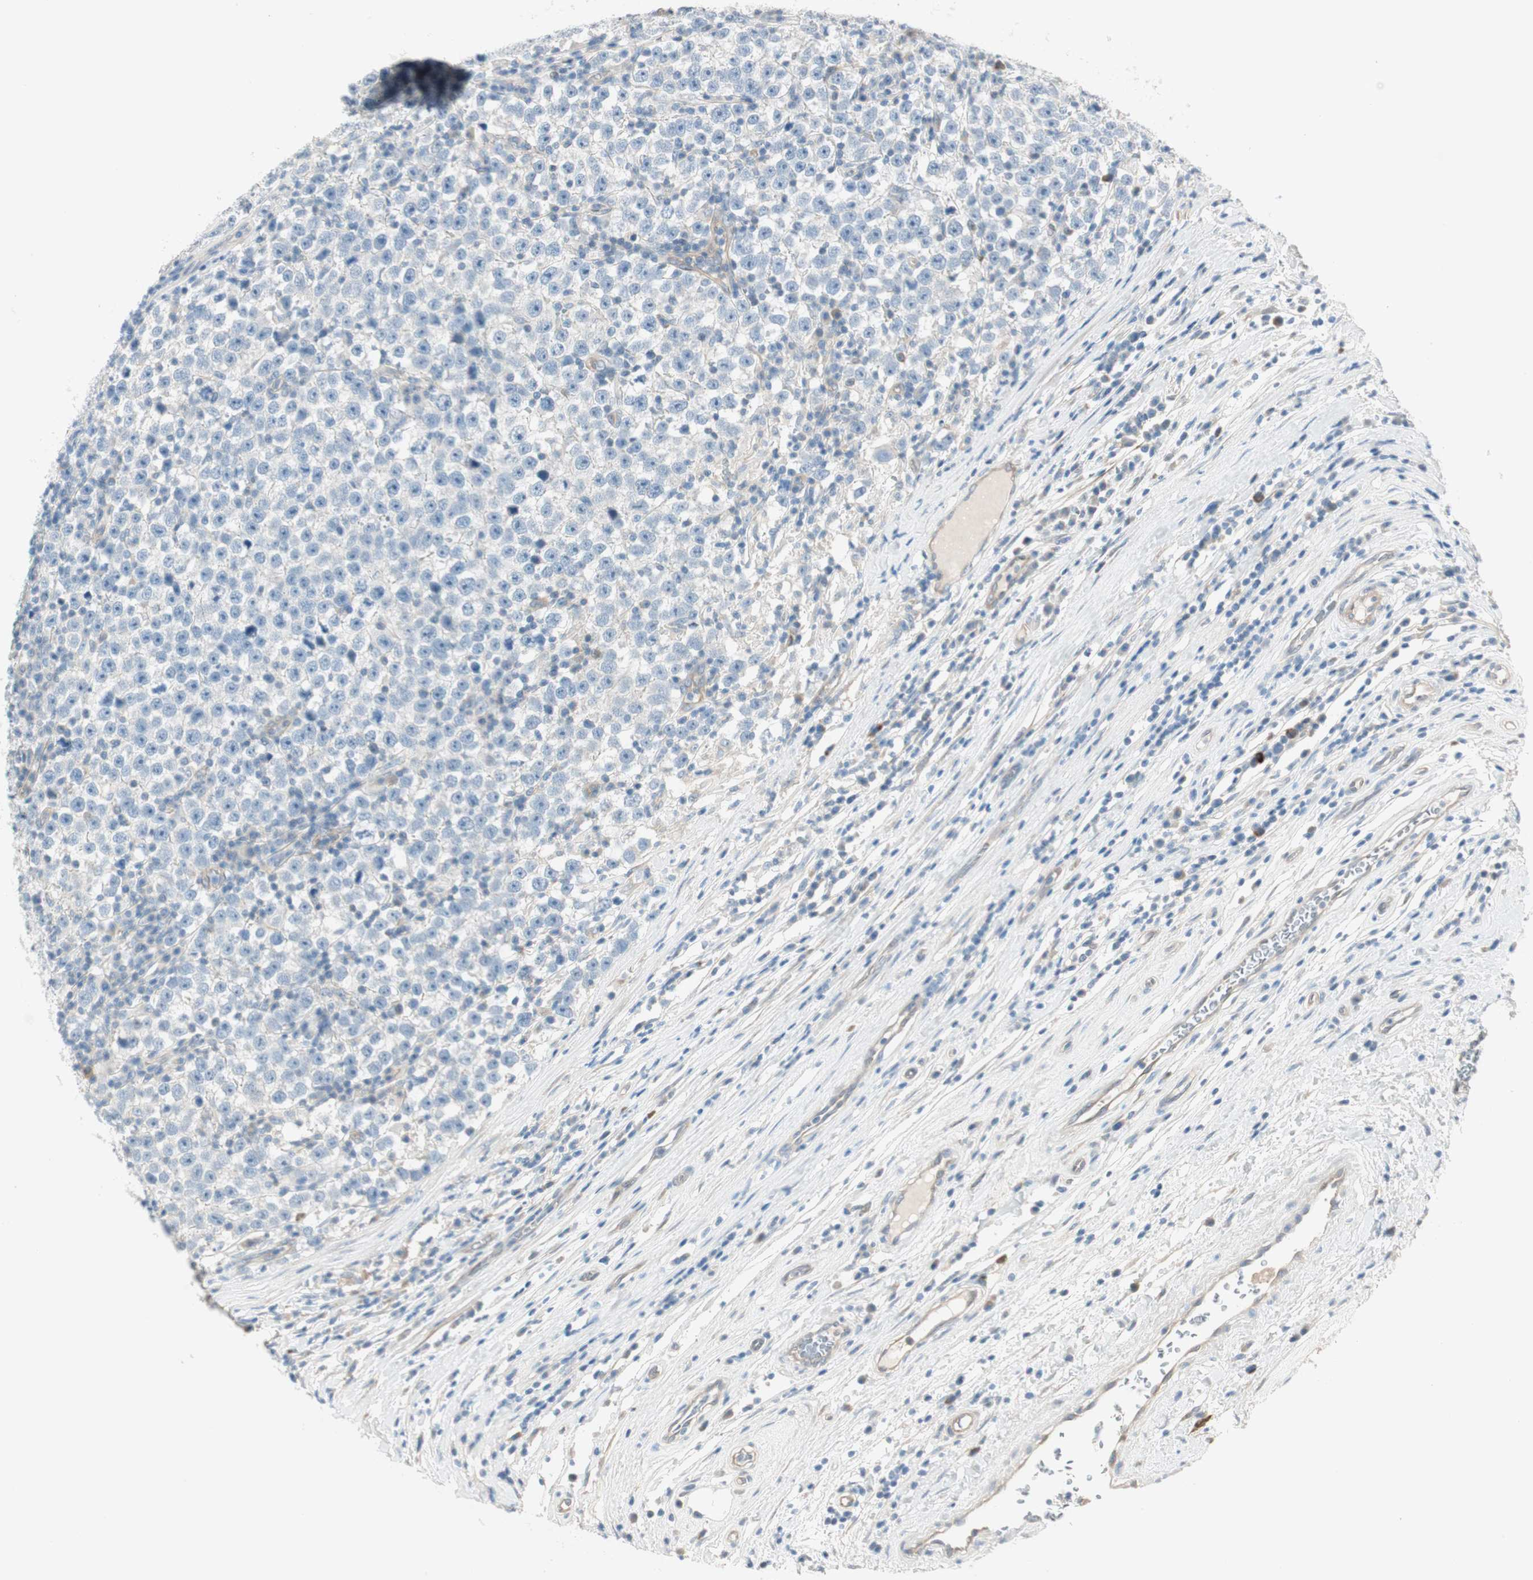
{"staining": {"intensity": "negative", "quantity": "none", "location": "none"}, "tissue": "testis cancer", "cell_type": "Tumor cells", "image_type": "cancer", "snomed": [{"axis": "morphology", "description": "Seminoma, NOS"}, {"axis": "topography", "description": "Testis"}], "caption": "Seminoma (testis) was stained to show a protein in brown. There is no significant staining in tumor cells. (Immunohistochemistry, brightfield microscopy, high magnification).", "gene": "CDK3", "patient": {"sex": "male", "age": 43}}